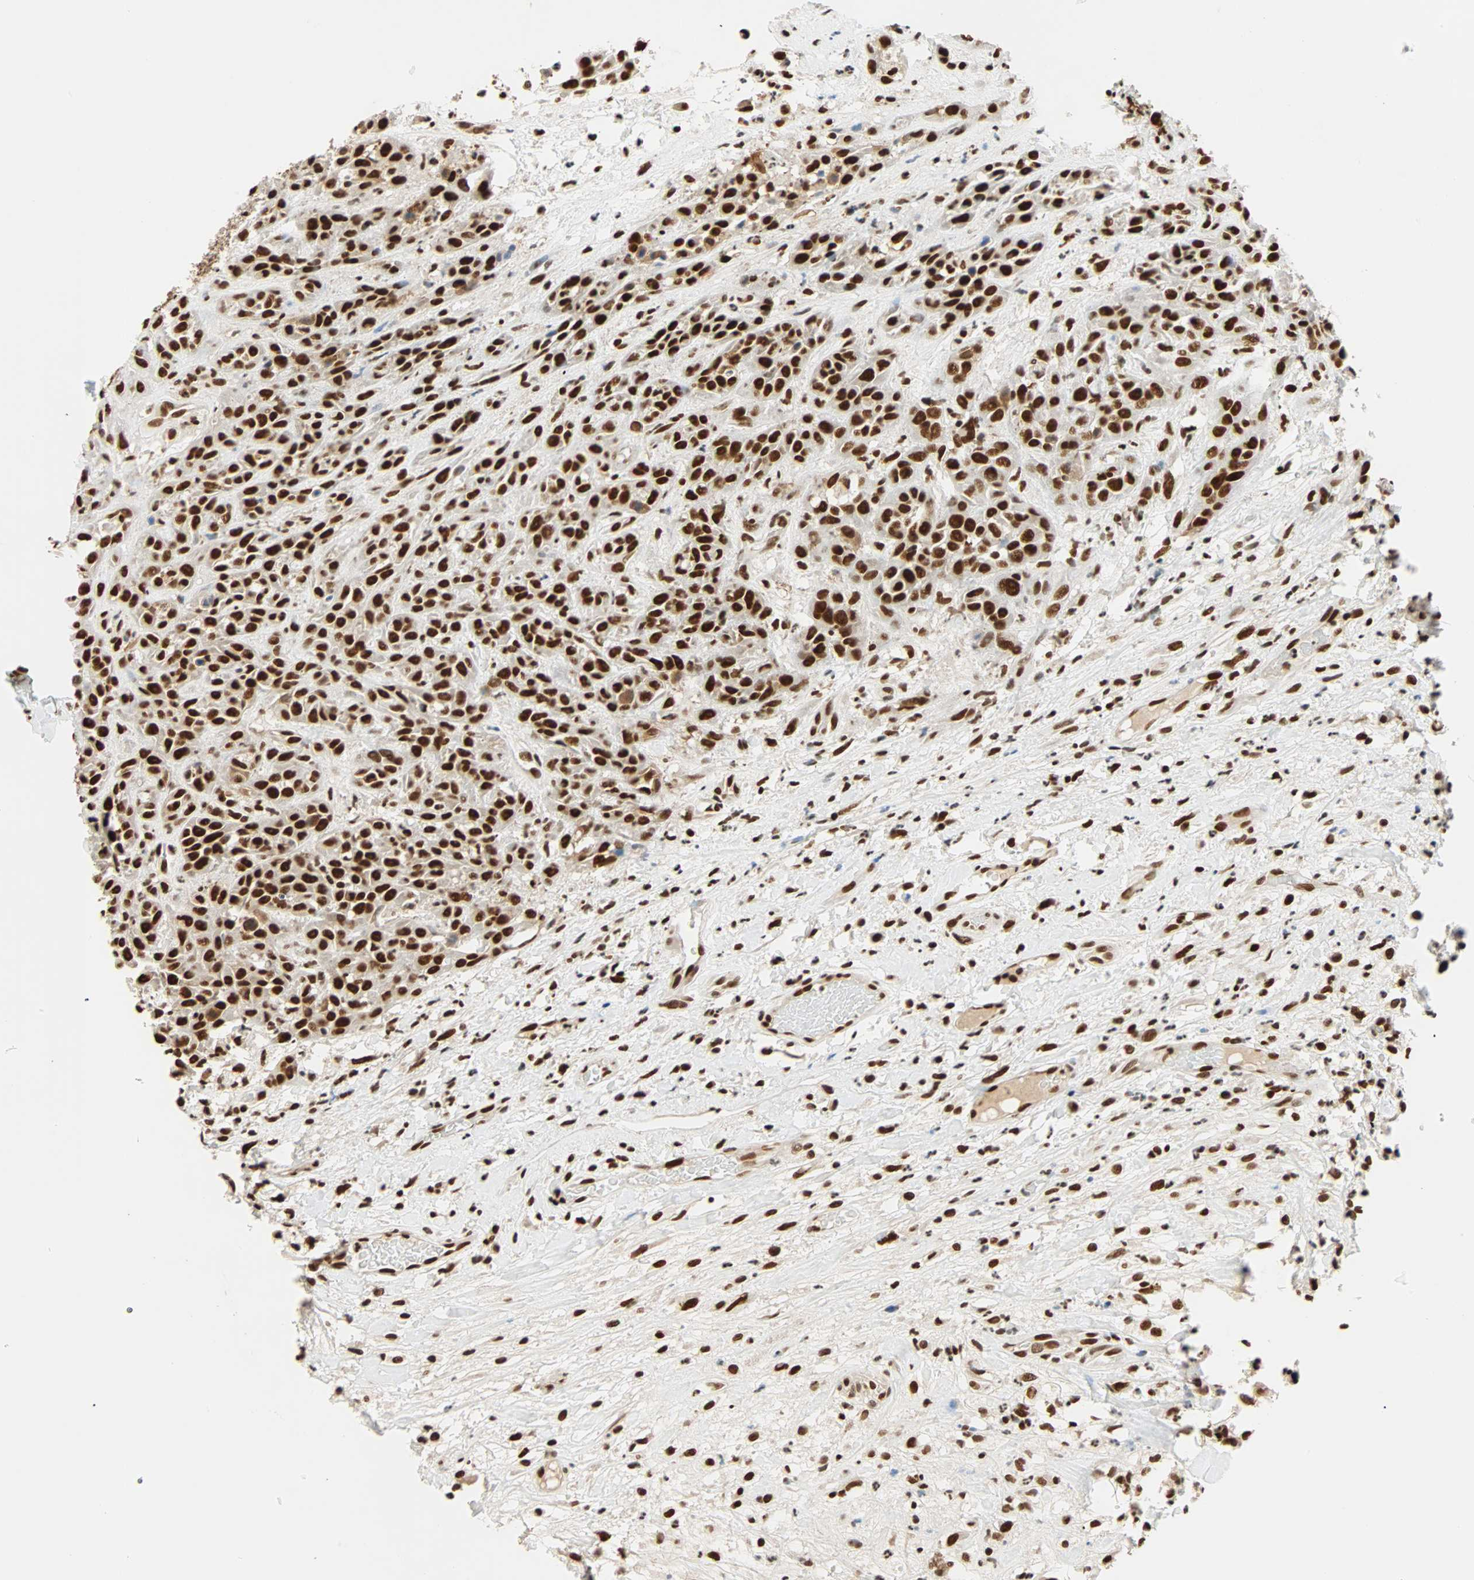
{"staining": {"intensity": "strong", "quantity": ">75%", "location": "nuclear"}, "tissue": "head and neck cancer", "cell_type": "Tumor cells", "image_type": "cancer", "snomed": [{"axis": "morphology", "description": "Normal tissue, NOS"}, {"axis": "morphology", "description": "Squamous cell carcinoma, NOS"}, {"axis": "topography", "description": "Cartilage tissue"}, {"axis": "topography", "description": "Head-Neck"}], "caption": "DAB immunohistochemical staining of human head and neck cancer reveals strong nuclear protein staining in about >75% of tumor cells. Nuclei are stained in blue.", "gene": "CDK12", "patient": {"sex": "male", "age": 62}}